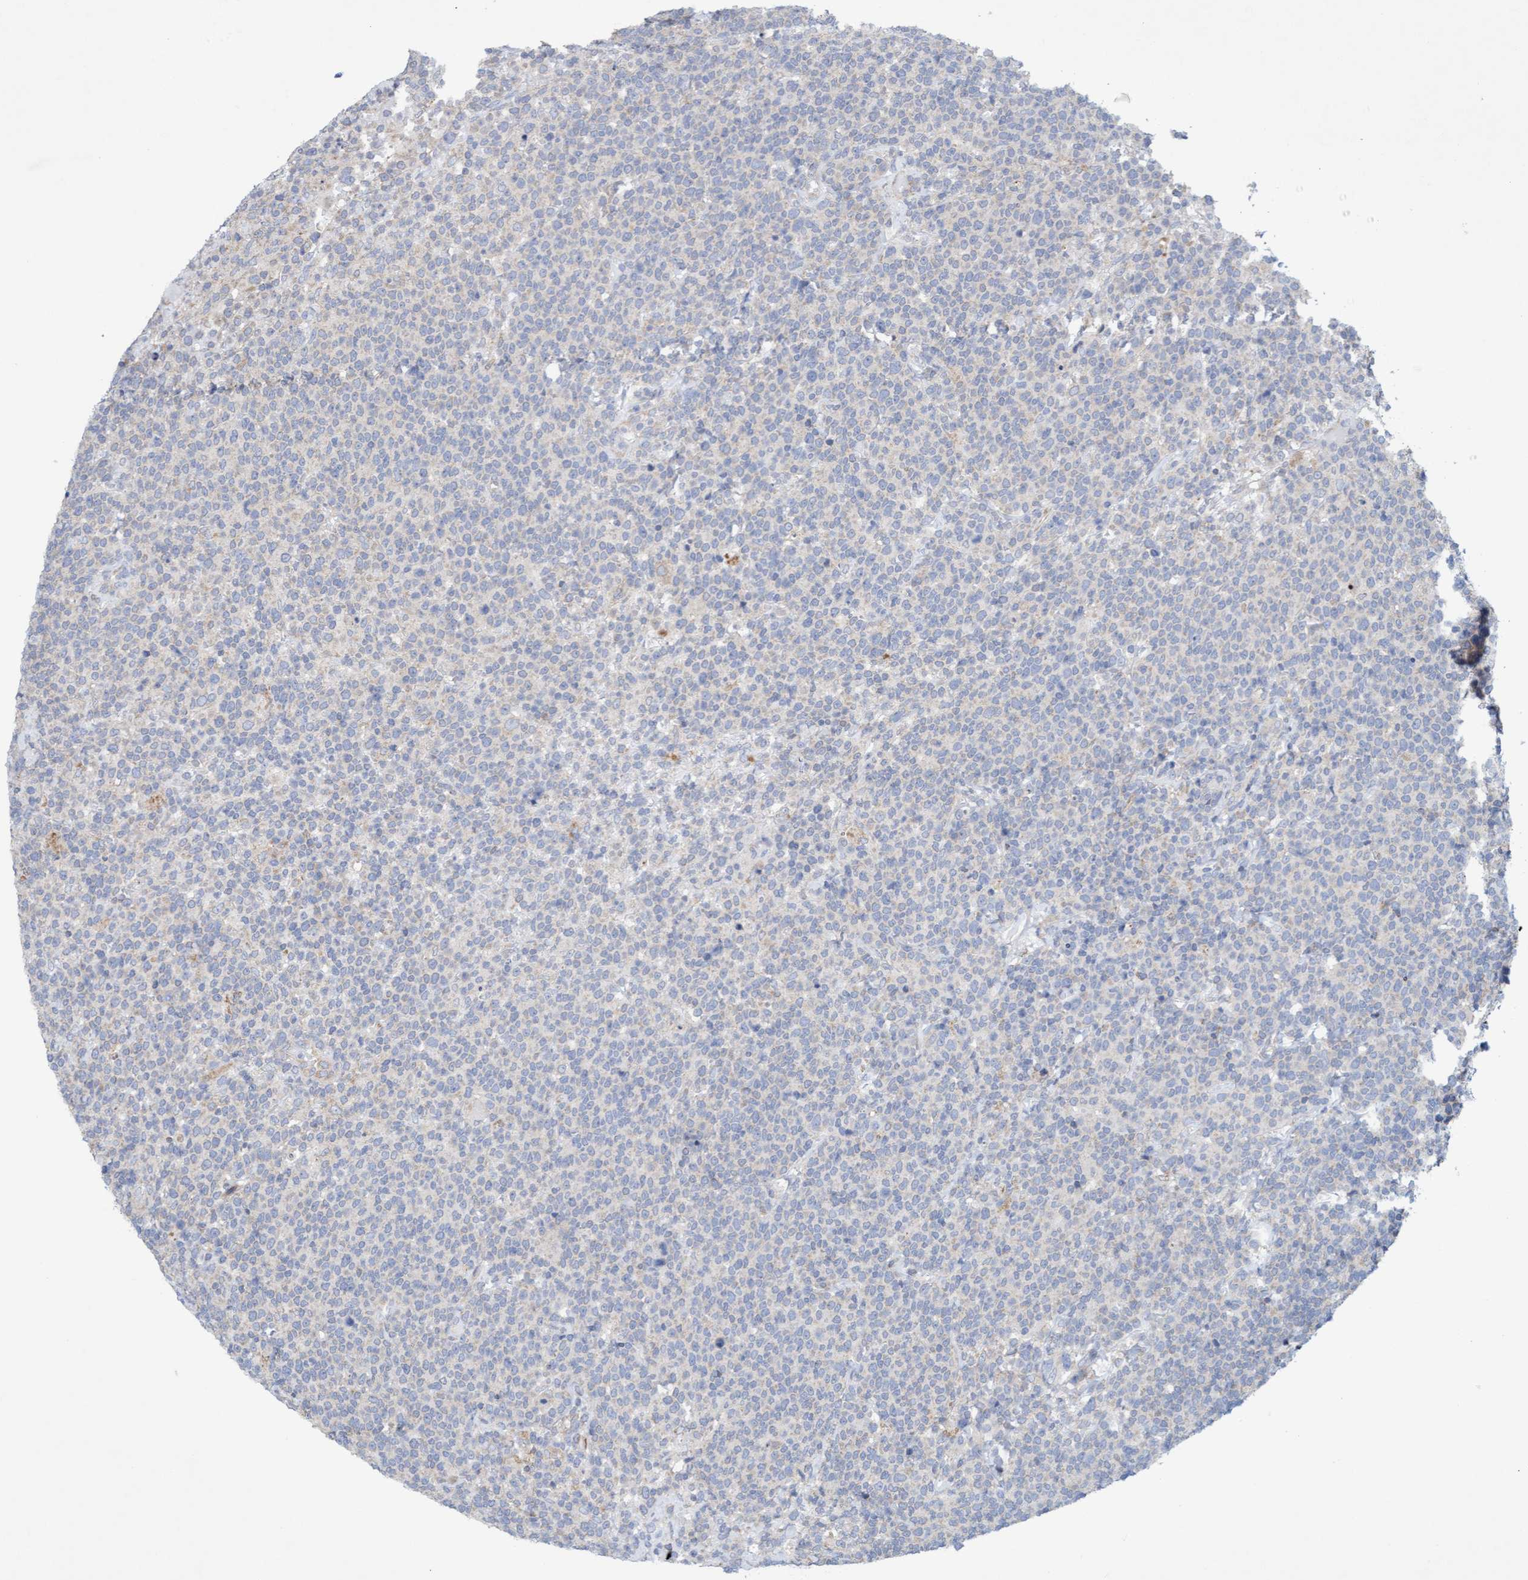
{"staining": {"intensity": "negative", "quantity": "none", "location": "none"}, "tissue": "lymphoma", "cell_type": "Tumor cells", "image_type": "cancer", "snomed": [{"axis": "morphology", "description": "Malignant lymphoma, non-Hodgkin's type, High grade"}, {"axis": "topography", "description": "Lymph node"}], "caption": "High magnification brightfield microscopy of malignant lymphoma, non-Hodgkin's type (high-grade) stained with DAB (brown) and counterstained with hematoxylin (blue): tumor cells show no significant staining.", "gene": "SLC28A3", "patient": {"sex": "male", "age": 61}}